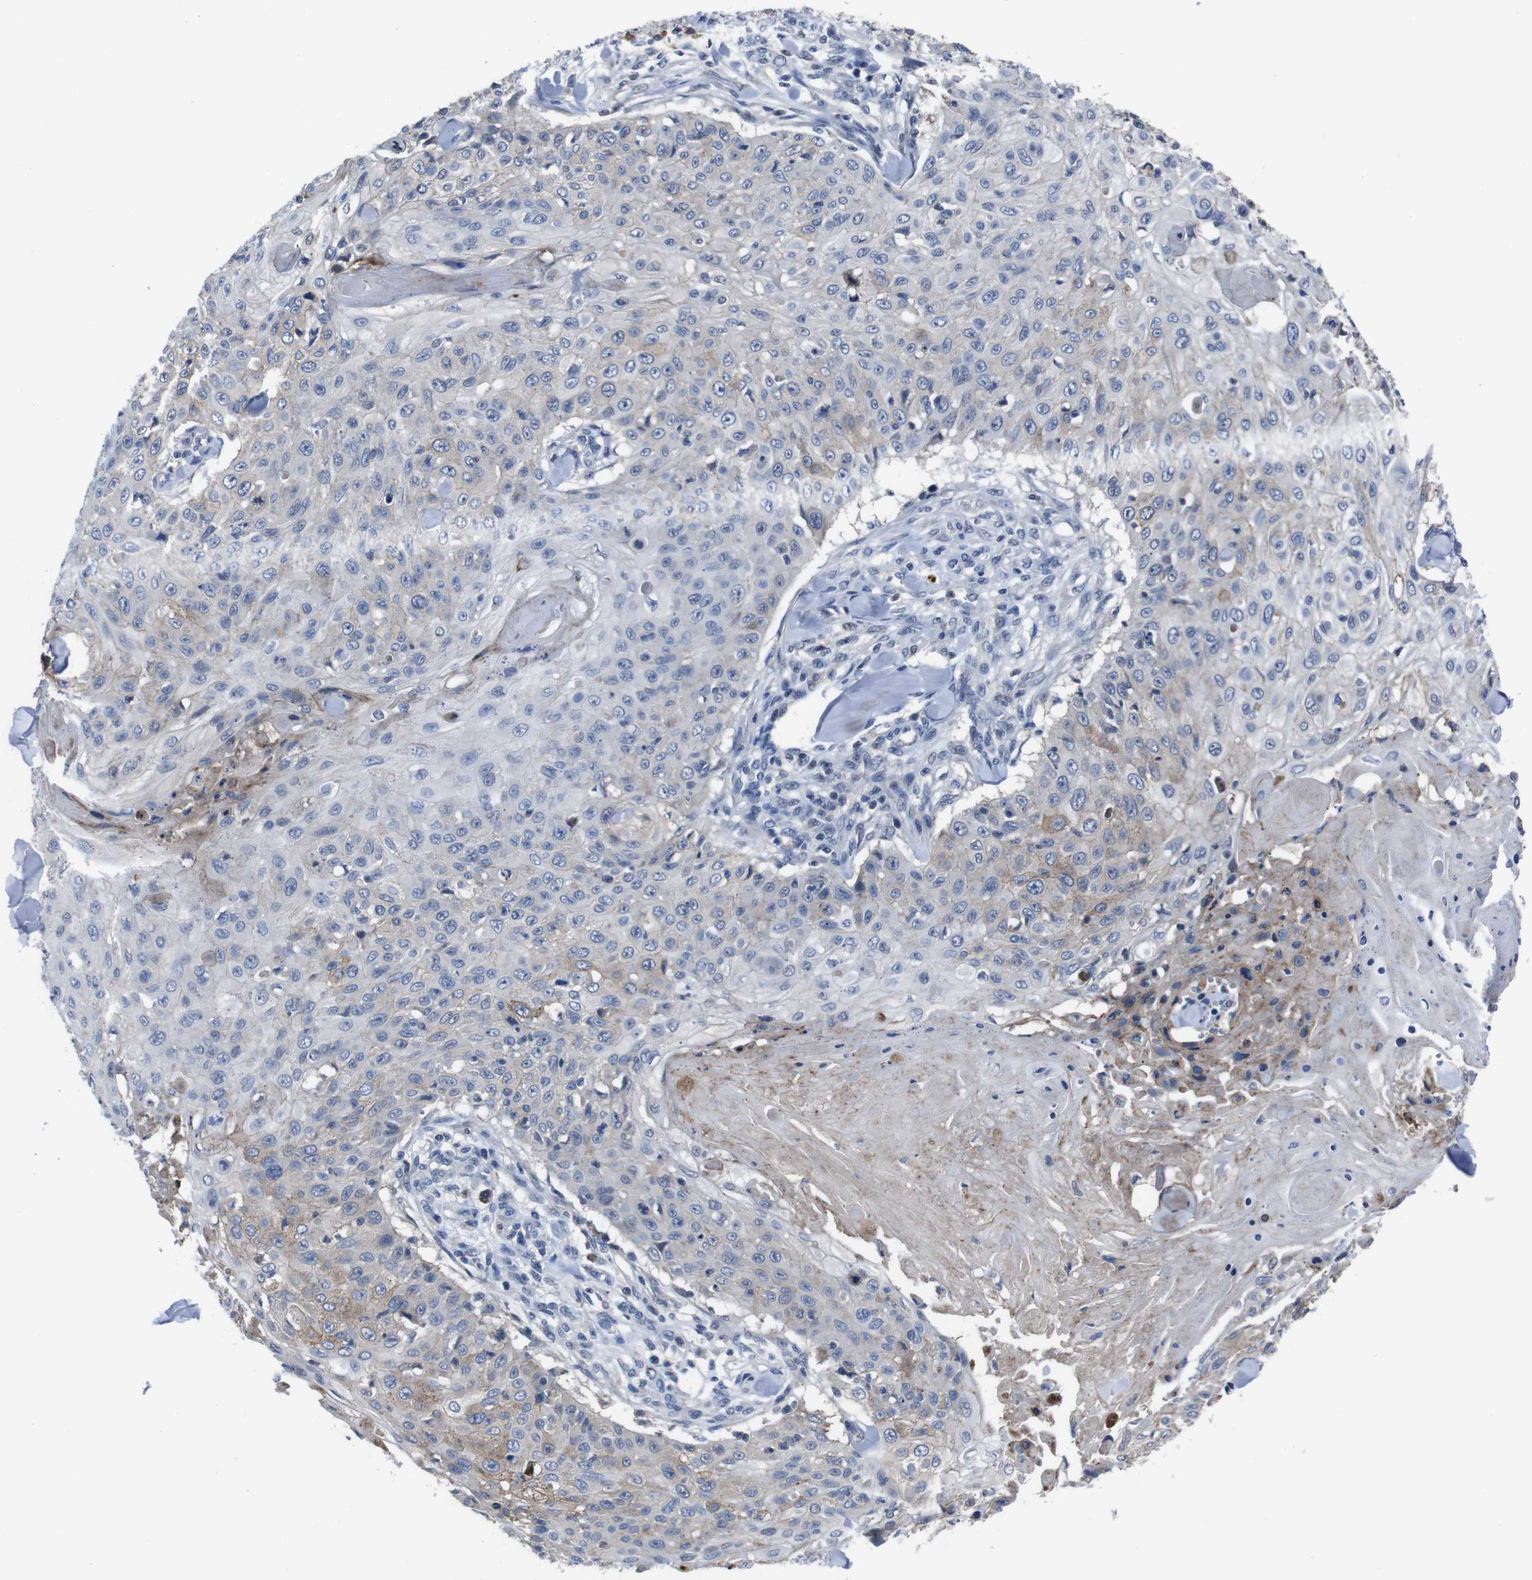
{"staining": {"intensity": "moderate", "quantity": "<25%", "location": "cytoplasmic/membranous"}, "tissue": "skin cancer", "cell_type": "Tumor cells", "image_type": "cancer", "snomed": [{"axis": "morphology", "description": "Squamous cell carcinoma, NOS"}, {"axis": "topography", "description": "Skin"}], "caption": "Protein analysis of skin squamous cell carcinoma tissue reveals moderate cytoplasmic/membranous positivity in about <25% of tumor cells. The staining is performed using DAB brown chromogen to label protein expression. The nuclei are counter-stained blue using hematoxylin.", "gene": "SEMA4B", "patient": {"sex": "male", "age": 86}}